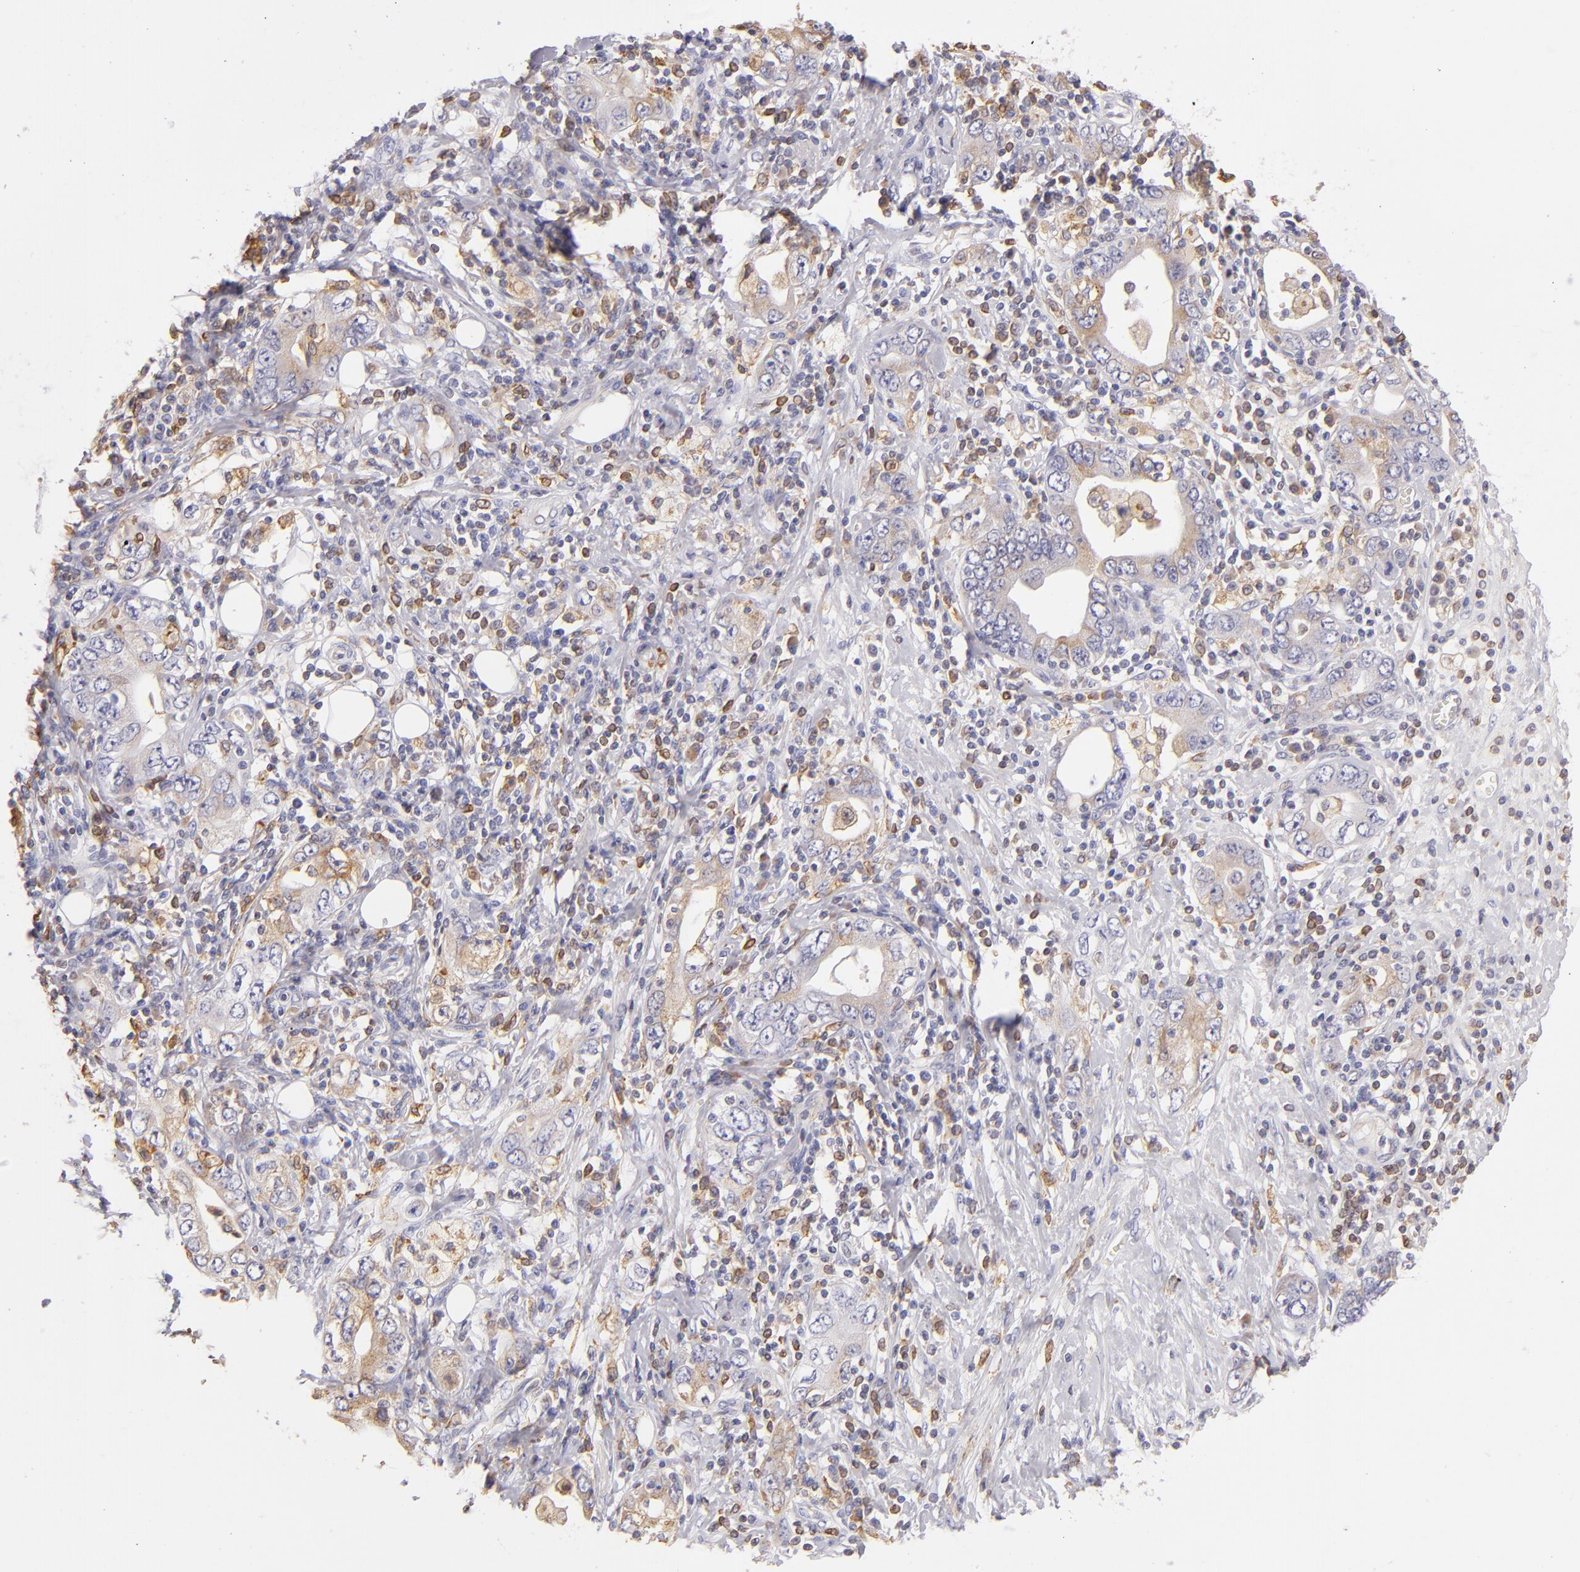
{"staining": {"intensity": "weak", "quantity": "<25%", "location": "cytoplasmic/membranous"}, "tissue": "stomach cancer", "cell_type": "Tumor cells", "image_type": "cancer", "snomed": [{"axis": "morphology", "description": "Adenocarcinoma, NOS"}, {"axis": "topography", "description": "Stomach, lower"}], "caption": "Immunohistochemistry micrograph of neoplastic tissue: stomach cancer stained with DAB shows no significant protein positivity in tumor cells. (DAB immunohistochemistry, high magnification).", "gene": "CD74", "patient": {"sex": "female", "age": 93}}